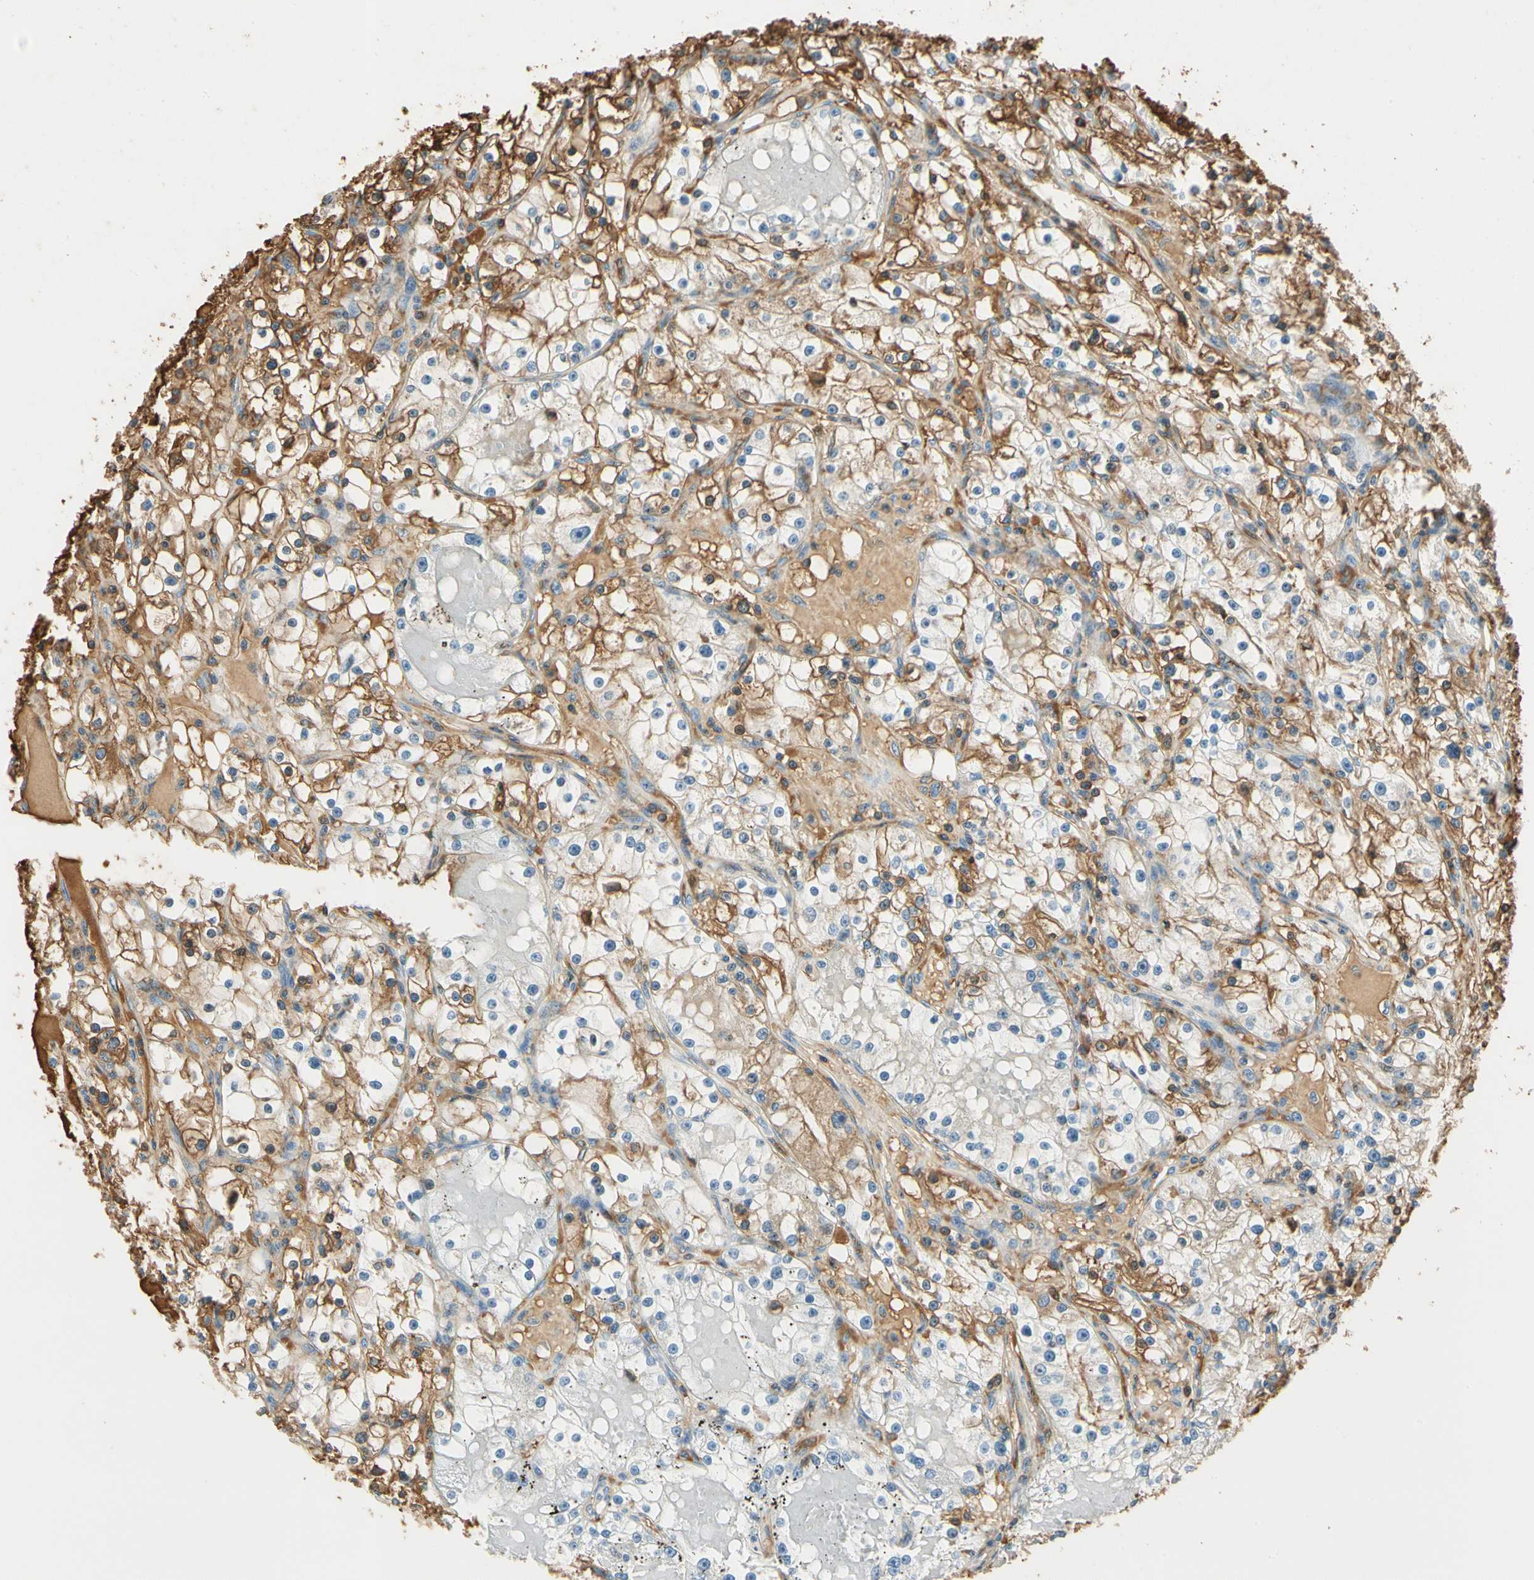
{"staining": {"intensity": "moderate", "quantity": "25%-75%", "location": "cytoplasmic/membranous"}, "tissue": "renal cancer", "cell_type": "Tumor cells", "image_type": "cancer", "snomed": [{"axis": "morphology", "description": "Adenocarcinoma, NOS"}, {"axis": "topography", "description": "Kidney"}], "caption": "This is an image of immunohistochemistry (IHC) staining of renal adenocarcinoma, which shows moderate expression in the cytoplasmic/membranous of tumor cells.", "gene": "LAMB3", "patient": {"sex": "male", "age": 56}}